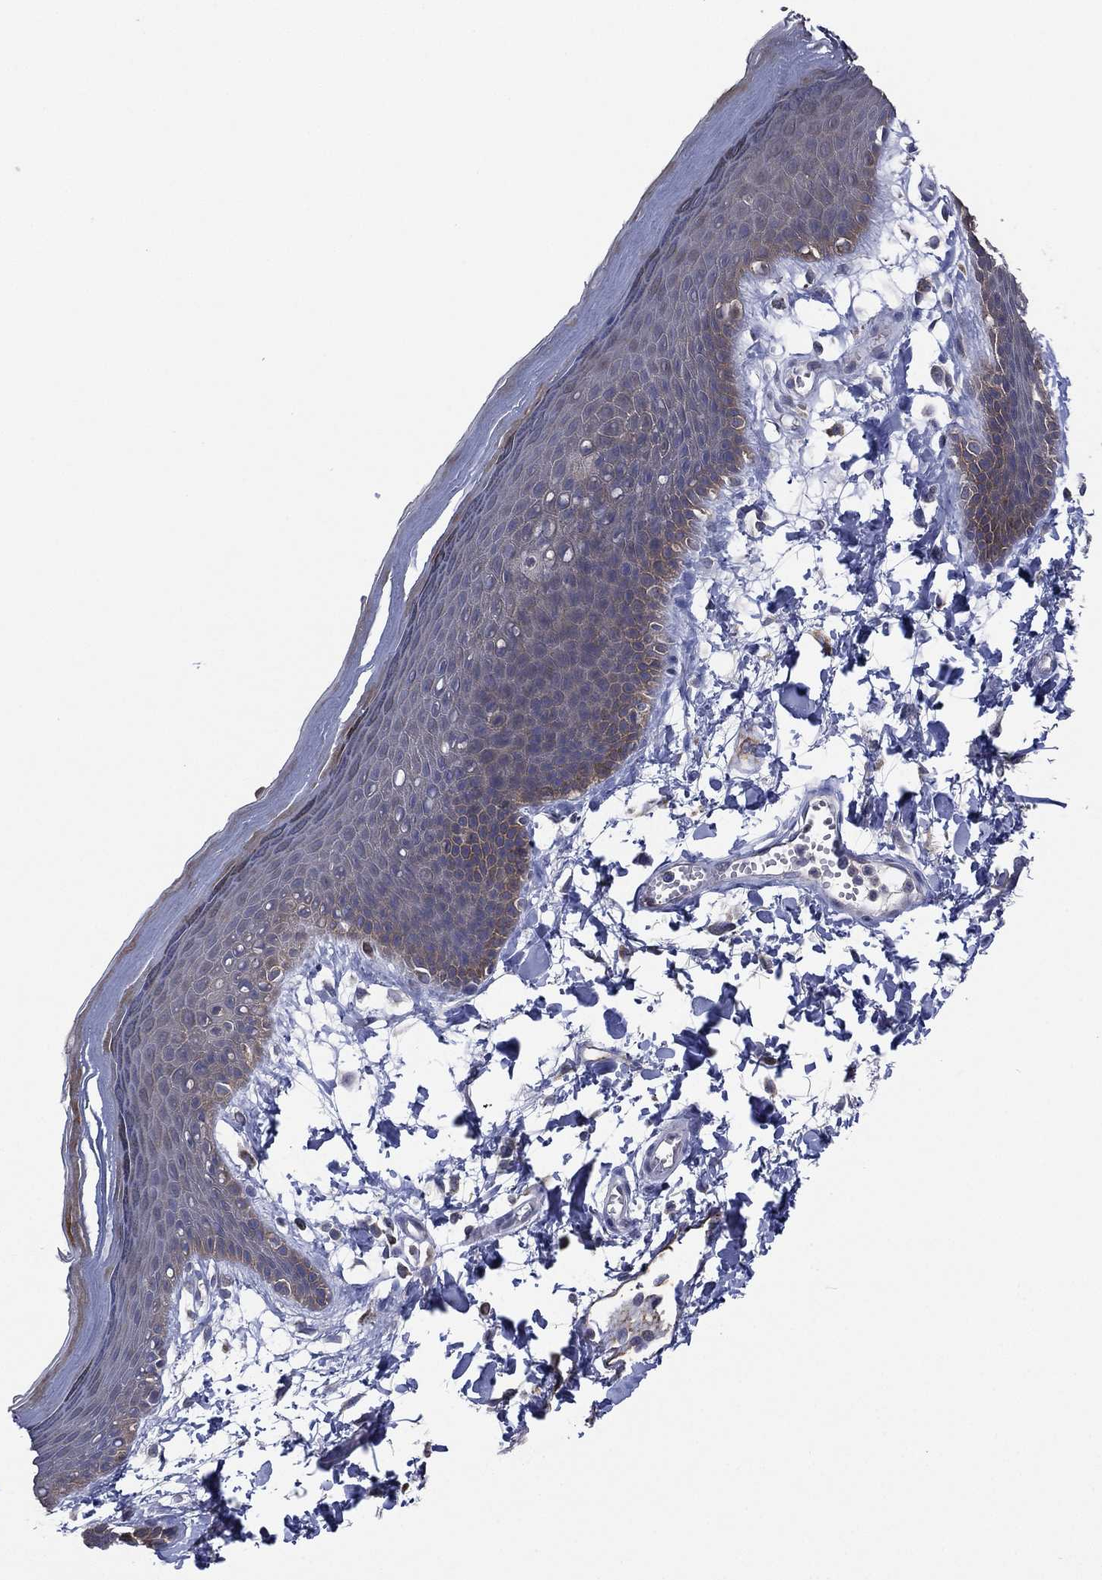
{"staining": {"intensity": "negative", "quantity": "none", "location": "none"}, "tissue": "skin", "cell_type": "Epidermal cells", "image_type": "normal", "snomed": [{"axis": "morphology", "description": "Normal tissue, NOS"}, {"axis": "topography", "description": "Anal"}], "caption": "High power microscopy photomicrograph of an immunohistochemistry image of normal skin, revealing no significant staining in epidermal cells. Nuclei are stained in blue.", "gene": "MPP7", "patient": {"sex": "male", "age": 53}}